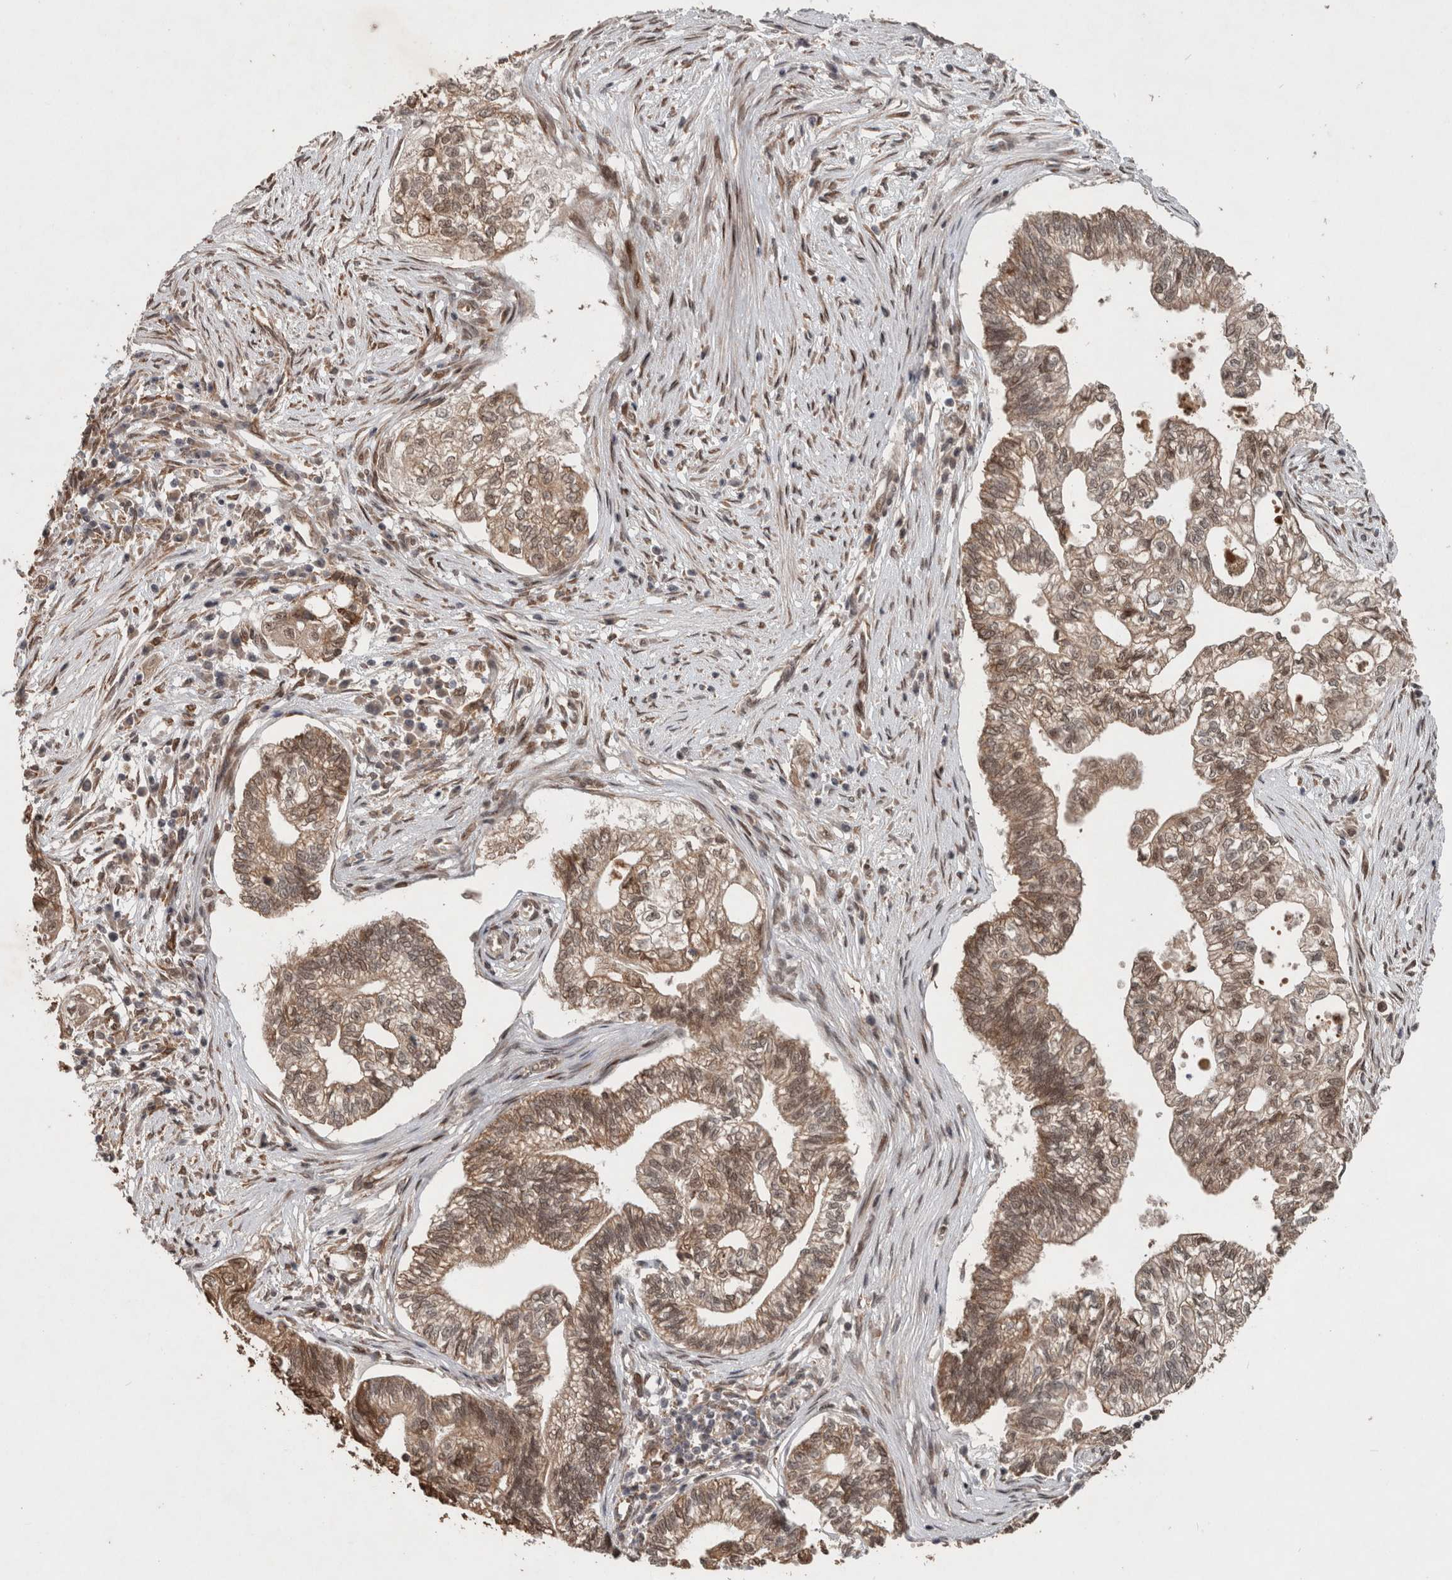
{"staining": {"intensity": "moderate", "quantity": ">75%", "location": "cytoplasmic/membranous,nuclear"}, "tissue": "pancreatic cancer", "cell_type": "Tumor cells", "image_type": "cancer", "snomed": [{"axis": "morphology", "description": "Adenocarcinoma, NOS"}, {"axis": "topography", "description": "Pancreas"}], "caption": "Protein expression analysis of pancreatic cancer shows moderate cytoplasmic/membranous and nuclear expression in approximately >75% of tumor cells.", "gene": "GIMAP6", "patient": {"sex": "male", "age": 72}}